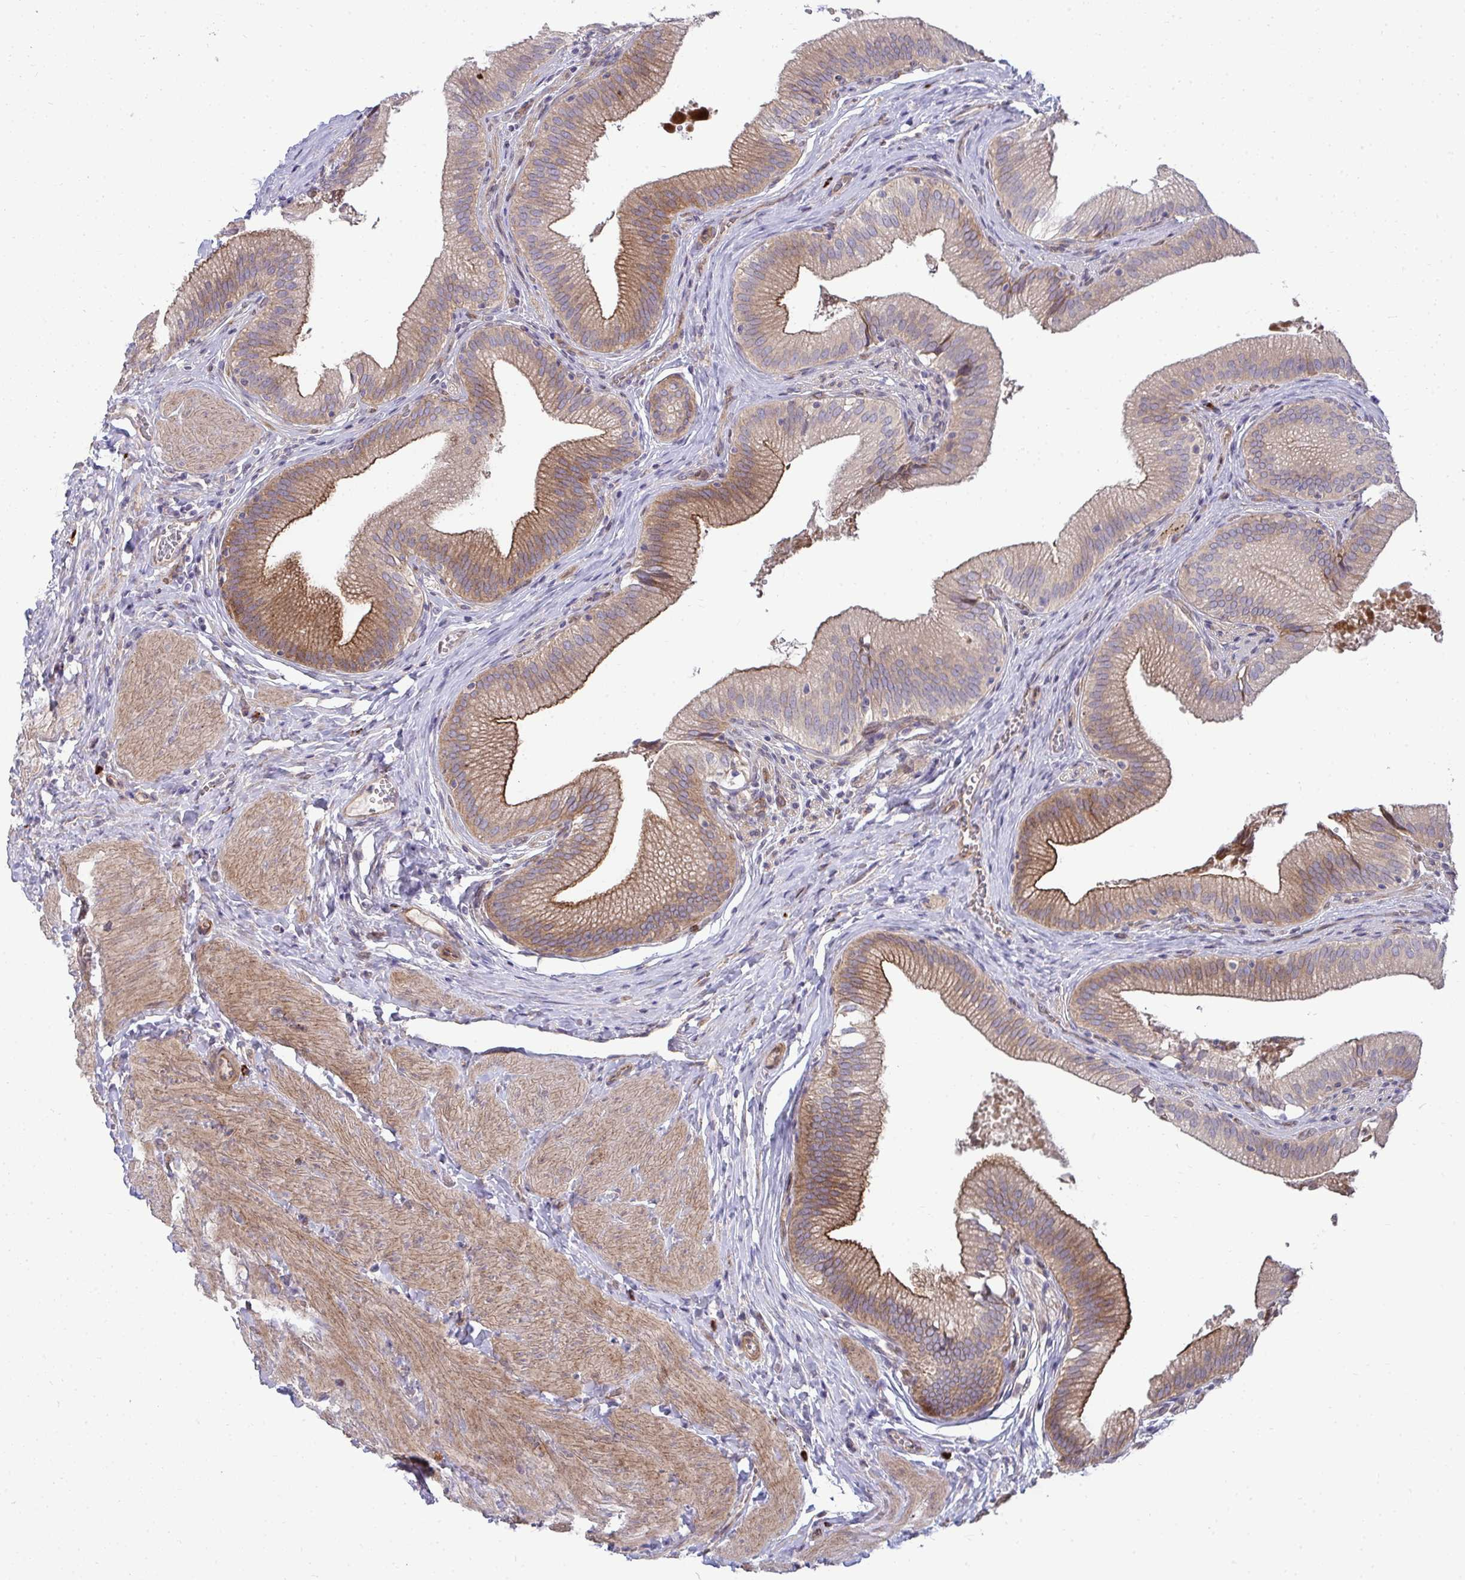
{"staining": {"intensity": "moderate", "quantity": ">75%", "location": "cytoplasmic/membranous"}, "tissue": "gallbladder", "cell_type": "Glandular cells", "image_type": "normal", "snomed": [{"axis": "morphology", "description": "Normal tissue, NOS"}, {"axis": "topography", "description": "Gallbladder"}, {"axis": "topography", "description": "Peripheral nerve tissue"}], "caption": "Immunohistochemical staining of benign gallbladder reveals medium levels of moderate cytoplasmic/membranous positivity in approximately >75% of glandular cells. (Brightfield microscopy of DAB IHC at high magnification).", "gene": "SH2D1B", "patient": {"sex": "male", "age": 17}}